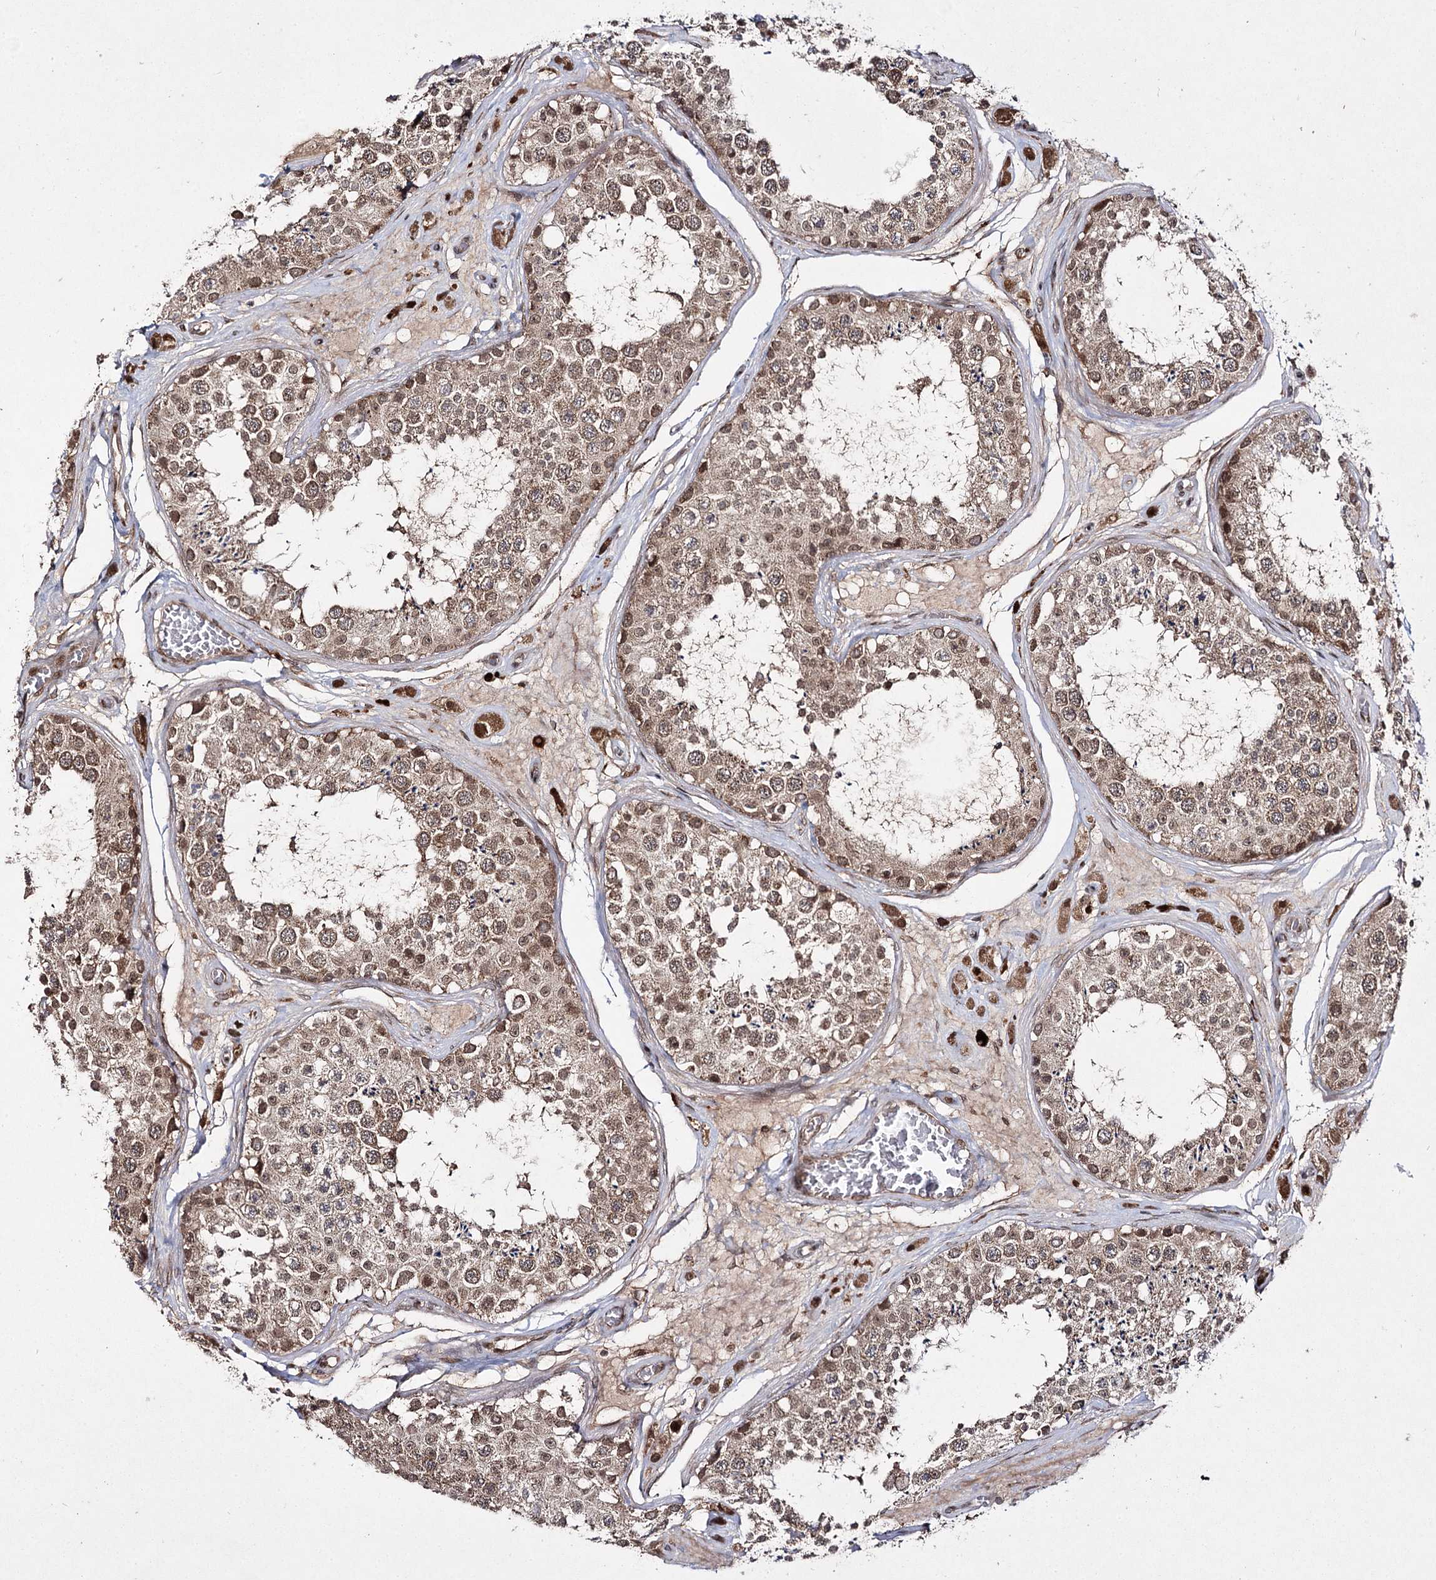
{"staining": {"intensity": "moderate", "quantity": ">75%", "location": "cytoplasmic/membranous,nuclear"}, "tissue": "testis", "cell_type": "Cells in seminiferous ducts", "image_type": "normal", "snomed": [{"axis": "morphology", "description": "Normal tissue, NOS"}, {"axis": "topography", "description": "Testis"}], "caption": "The micrograph displays immunohistochemical staining of normal testis. There is moderate cytoplasmic/membranous,nuclear positivity is appreciated in about >75% of cells in seminiferous ducts.", "gene": "TRNT1", "patient": {"sex": "male", "age": 25}}